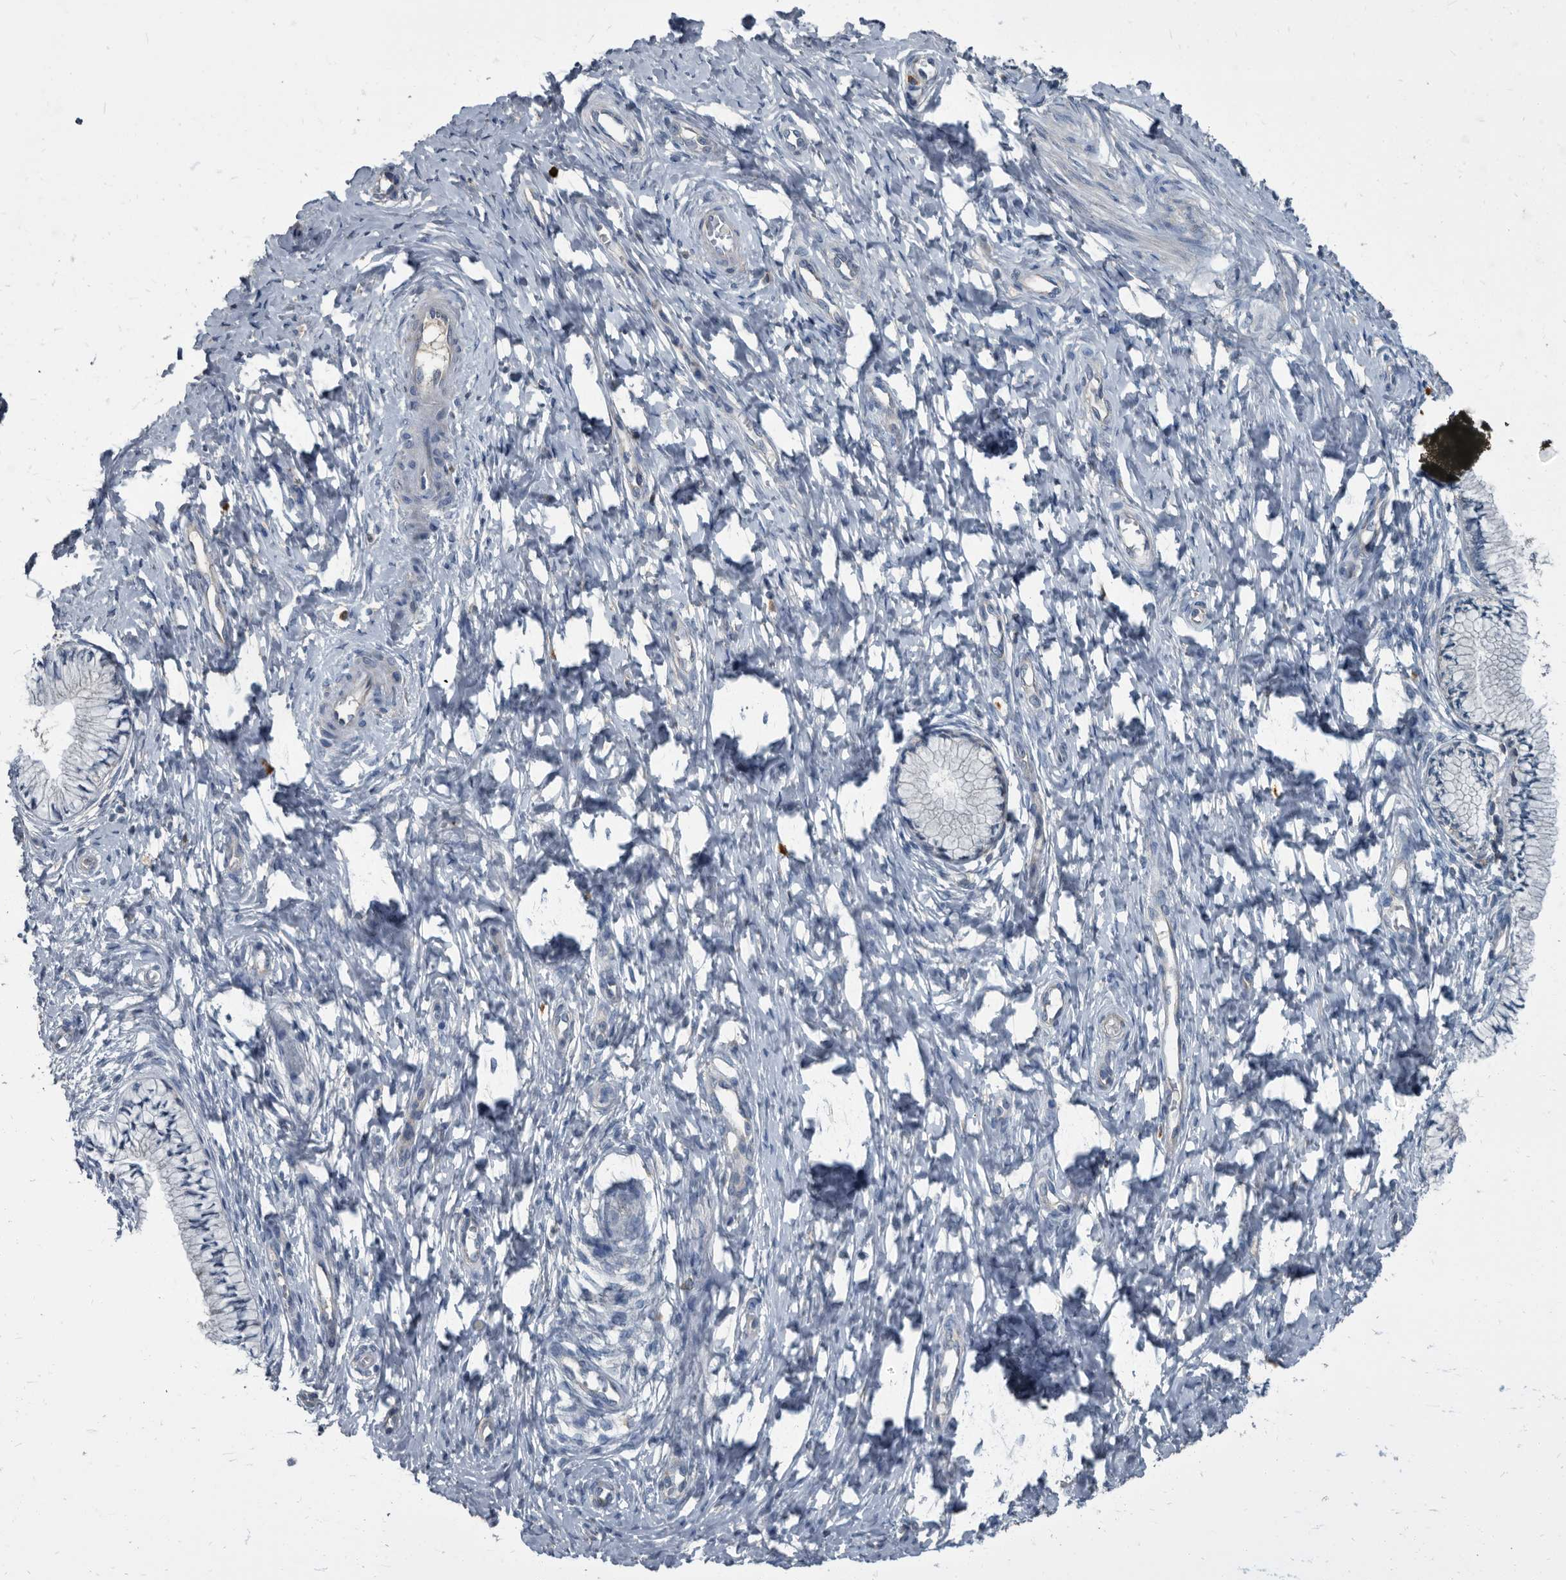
{"staining": {"intensity": "negative", "quantity": "none", "location": "none"}, "tissue": "cervix", "cell_type": "Glandular cells", "image_type": "normal", "snomed": [{"axis": "morphology", "description": "Normal tissue, NOS"}, {"axis": "topography", "description": "Cervix"}], "caption": "Immunohistochemistry (IHC) micrograph of benign cervix: cervix stained with DAB (3,3'-diaminobenzidine) reveals no significant protein positivity in glandular cells.", "gene": "CDV3", "patient": {"sex": "female", "age": 36}}